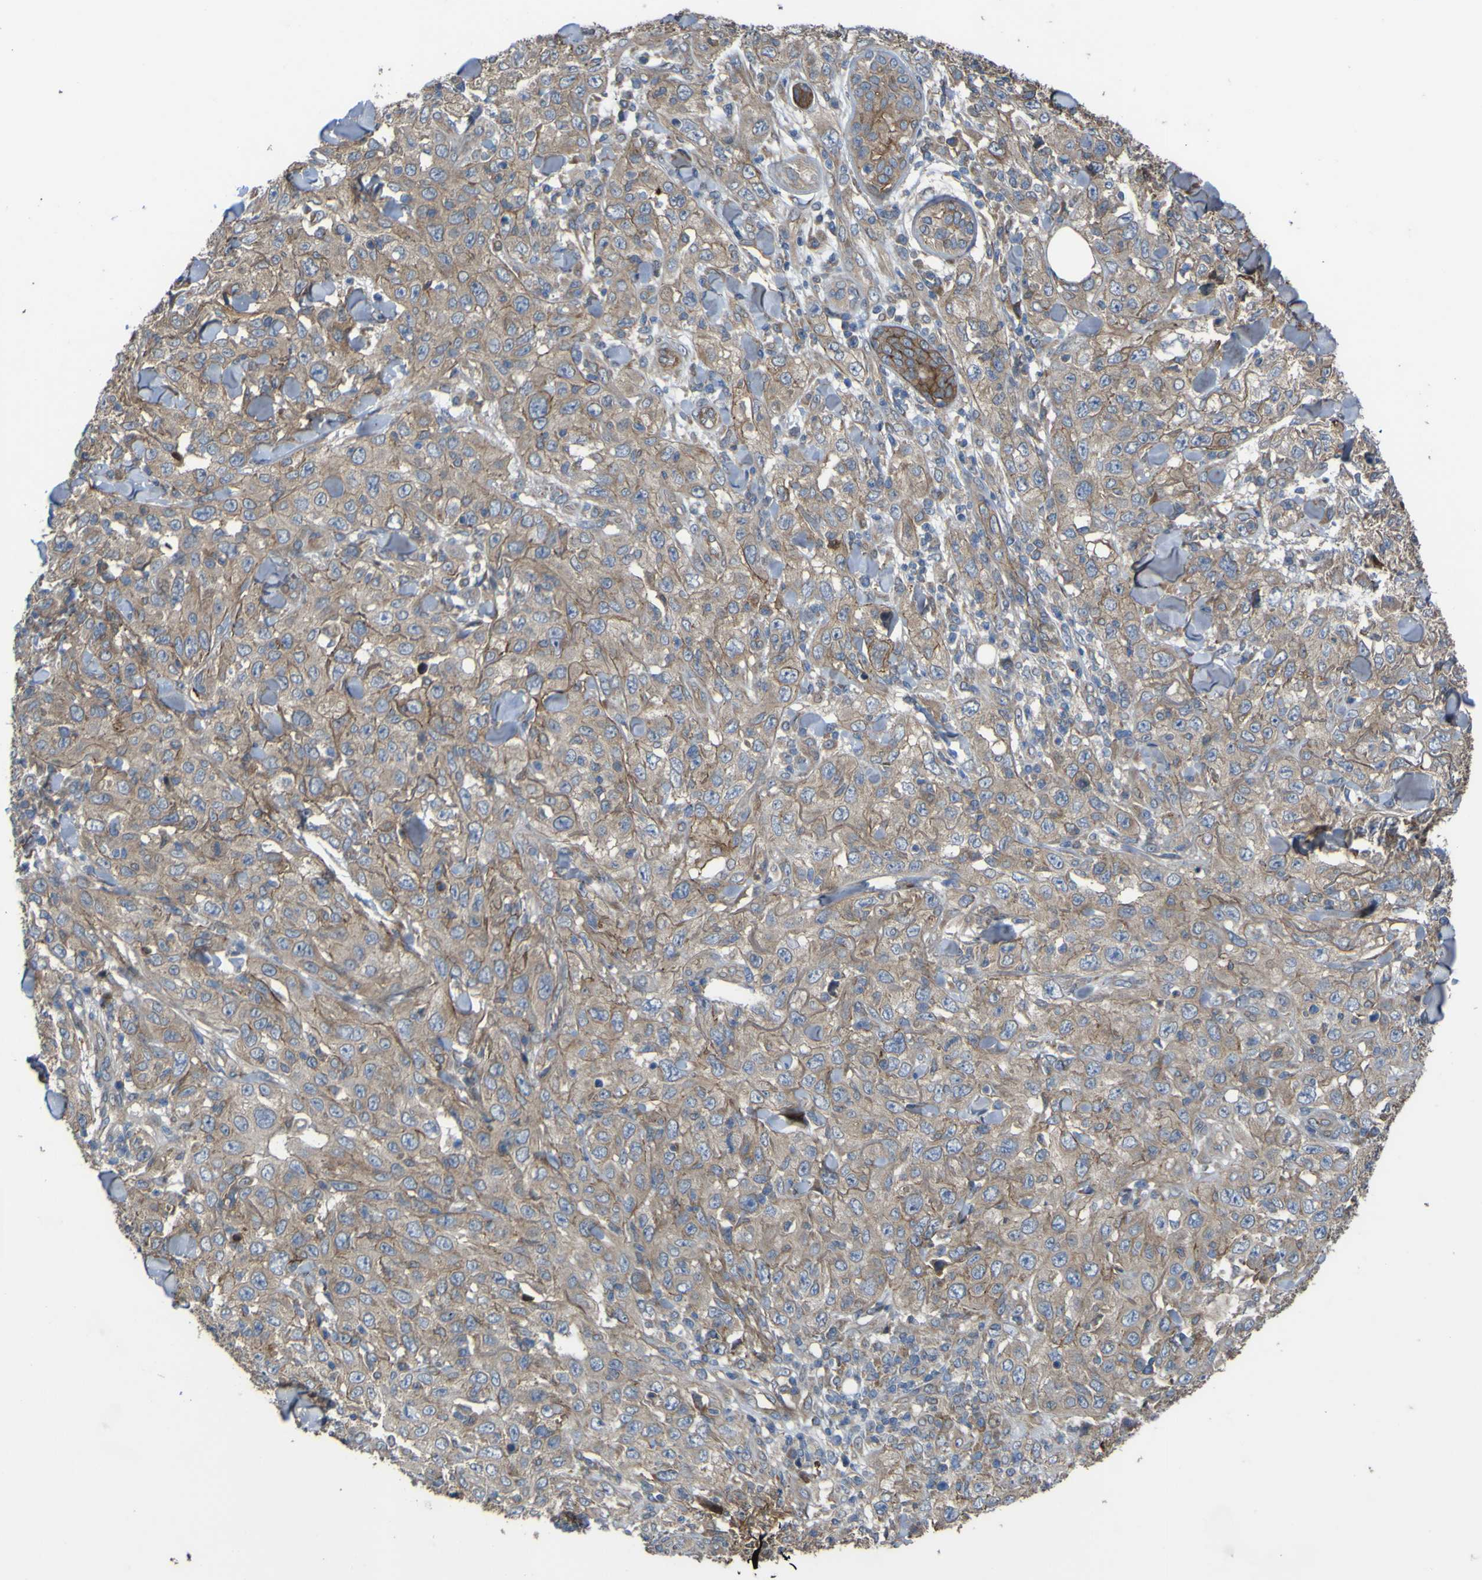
{"staining": {"intensity": "weak", "quantity": ">75%", "location": "cytoplasmic/membranous"}, "tissue": "skin cancer", "cell_type": "Tumor cells", "image_type": "cancer", "snomed": [{"axis": "morphology", "description": "Squamous cell carcinoma, NOS"}, {"axis": "topography", "description": "Skin"}], "caption": "Brown immunohistochemical staining in human skin cancer (squamous cell carcinoma) reveals weak cytoplasmic/membranous expression in about >75% of tumor cells.", "gene": "FBXO30", "patient": {"sex": "female", "age": 88}}